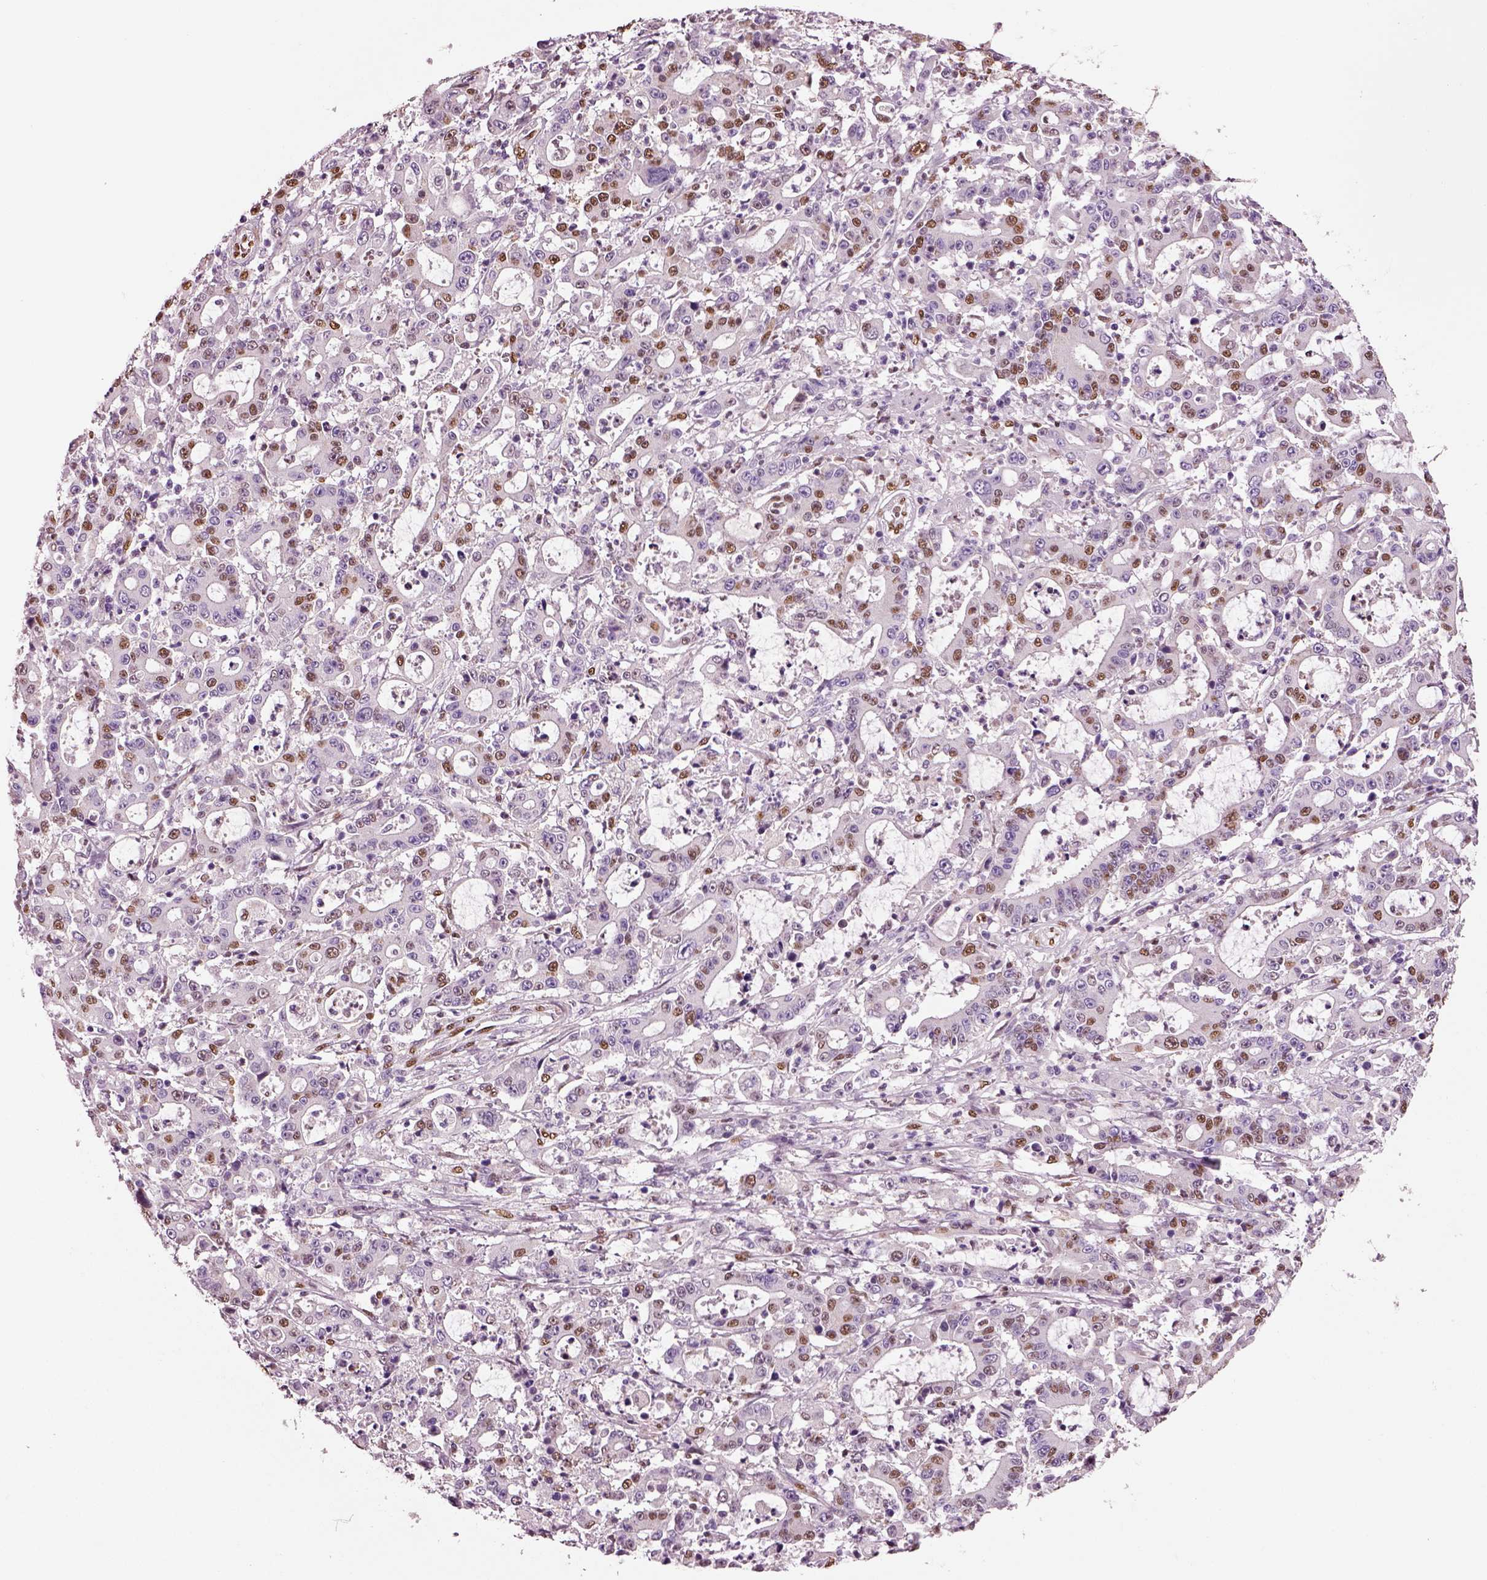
{"staining": {"intensity": "moderate", "quantity": "<25%", "location": "nuclear"}, "tissue": "stomach cancer", "cell_type": "Tumor cells", "image_type": "cancer", "snomed": [{"axis": "morphology", "description": "Adenocarcinoma, NOS"}, {"axis": "topography", "description": "Stomach, upper"}], "caption": "About <25% of tumor cells in human stomach cancer demonstrate moderate nuclear protein positivity as visualized by brown immunohistochemical staining.", "gene": "DDX3X", "patient": {"sex": "male", "age": 68}}